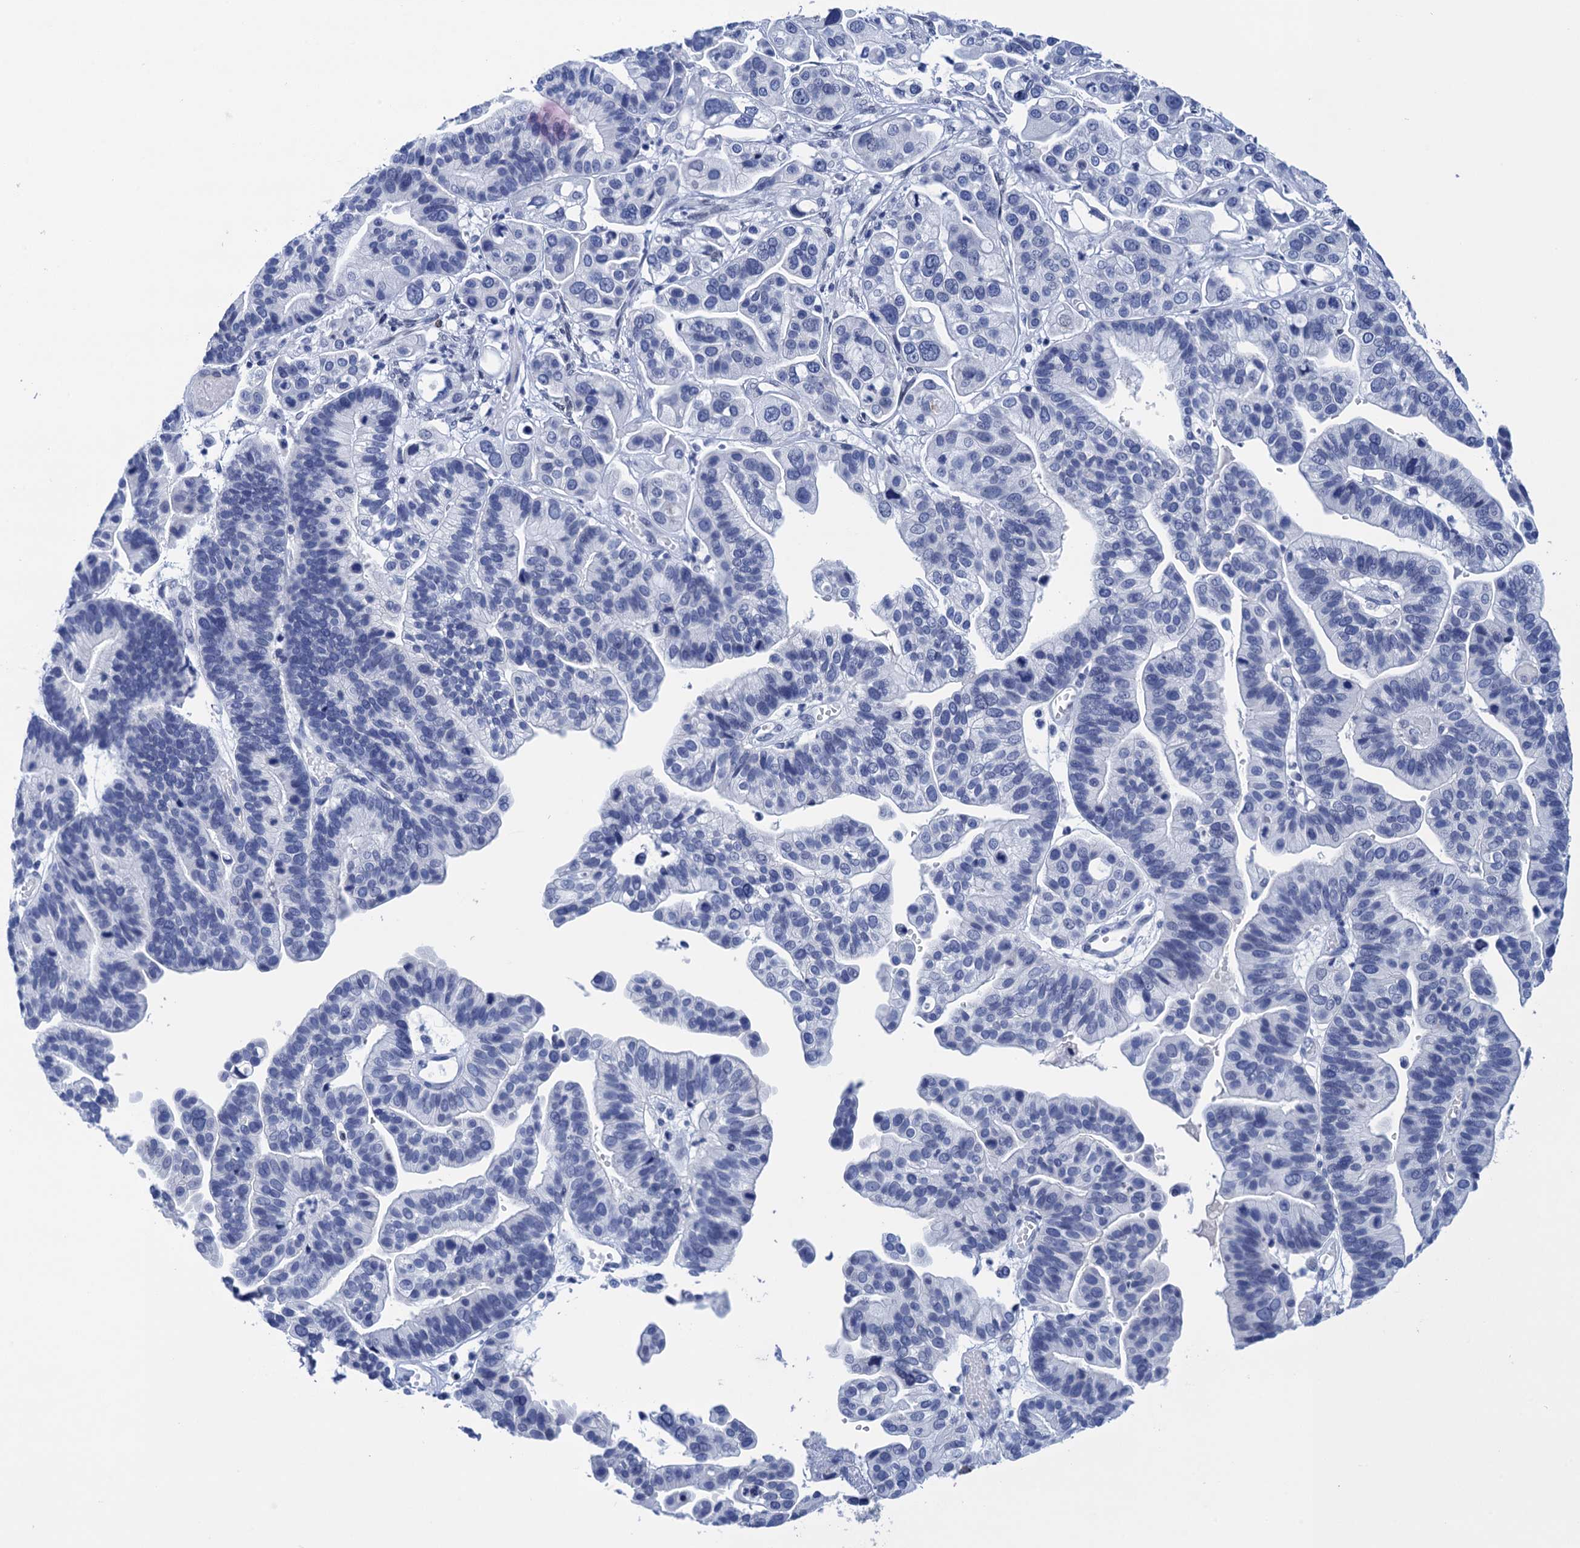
{"staining": {"intensity": "negative", "quantity": "none", "location": "none"}, "tissue": "ovarian cancer", "cell_type": "Tumor cells", "image_type": "cancer", "snomed": [{"axis": "morphology", "description": "Cystadenocarcinoma, serous, NOS"}, {"axis": "topography", "description": "Ovary"}], "caption": "Immunohistochemical staining of human serous cystadenocarcinoma (ovarian) shows no significant positivity in tumor cells.", "gene": "METTL25", "patient": {"sex": "female", "age": 56}}